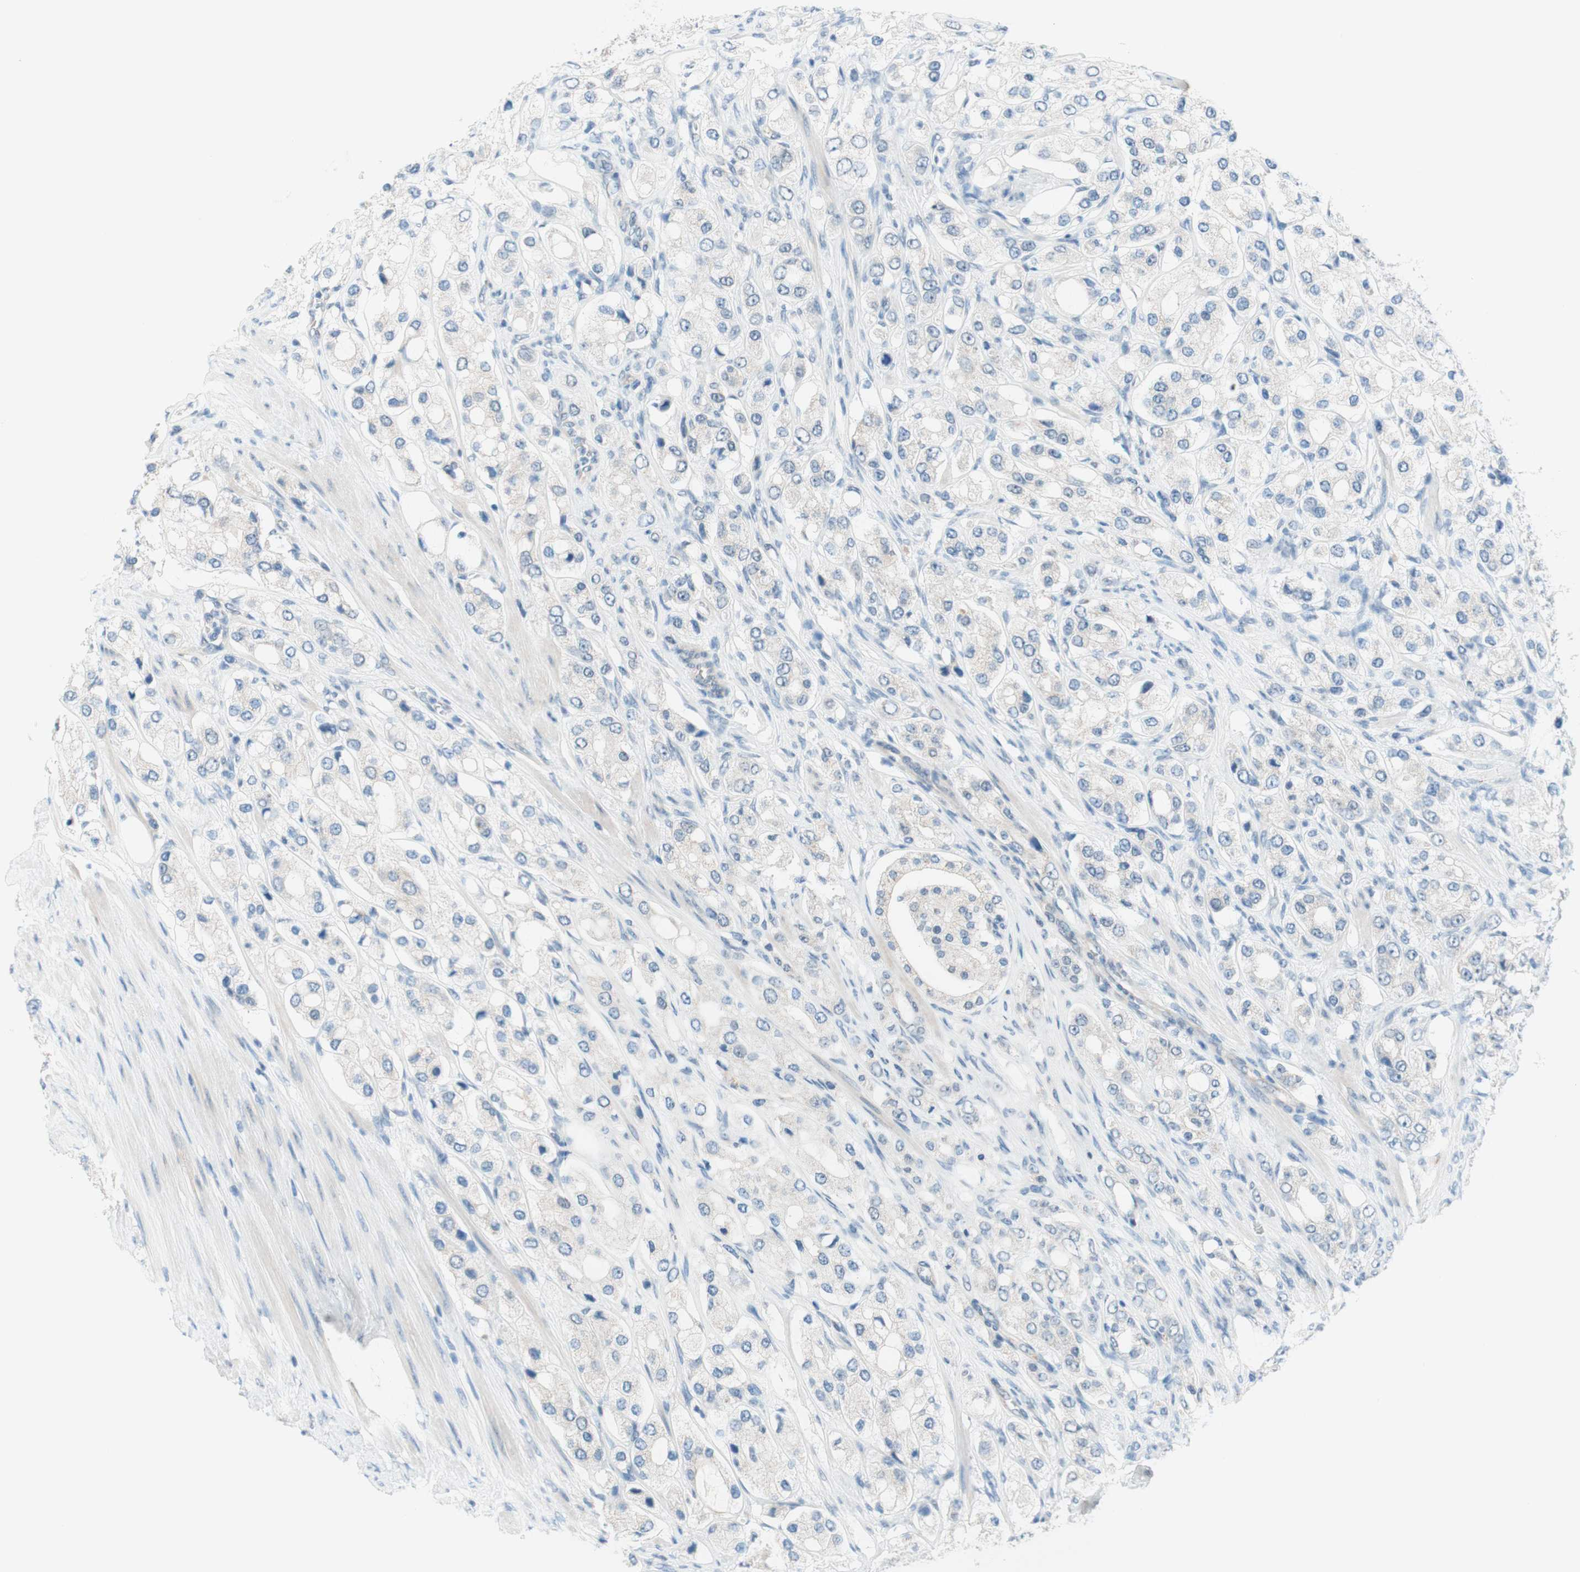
{"staining": {"intensity": "negative", "quantity": "none", "location": "none"}, "tissue": "prostate cancer", "cell_type": "Tumor cells", "image_type": "cancer", "snomed": [{"axis": "morphology", "description": "Adenocarcinoma, High grade"}, {"axis": "topography", "description": "Prostate"}], "caption": "High magnification brightfield microscopy of high-grade adenocarcinoma (prostate) stained with DAB (brown) and counterstained with hematoxylin (blue): tumor cells show no significant staining.", "gene": "JPH1", "patient": {"sex": "male", "age": 65}}